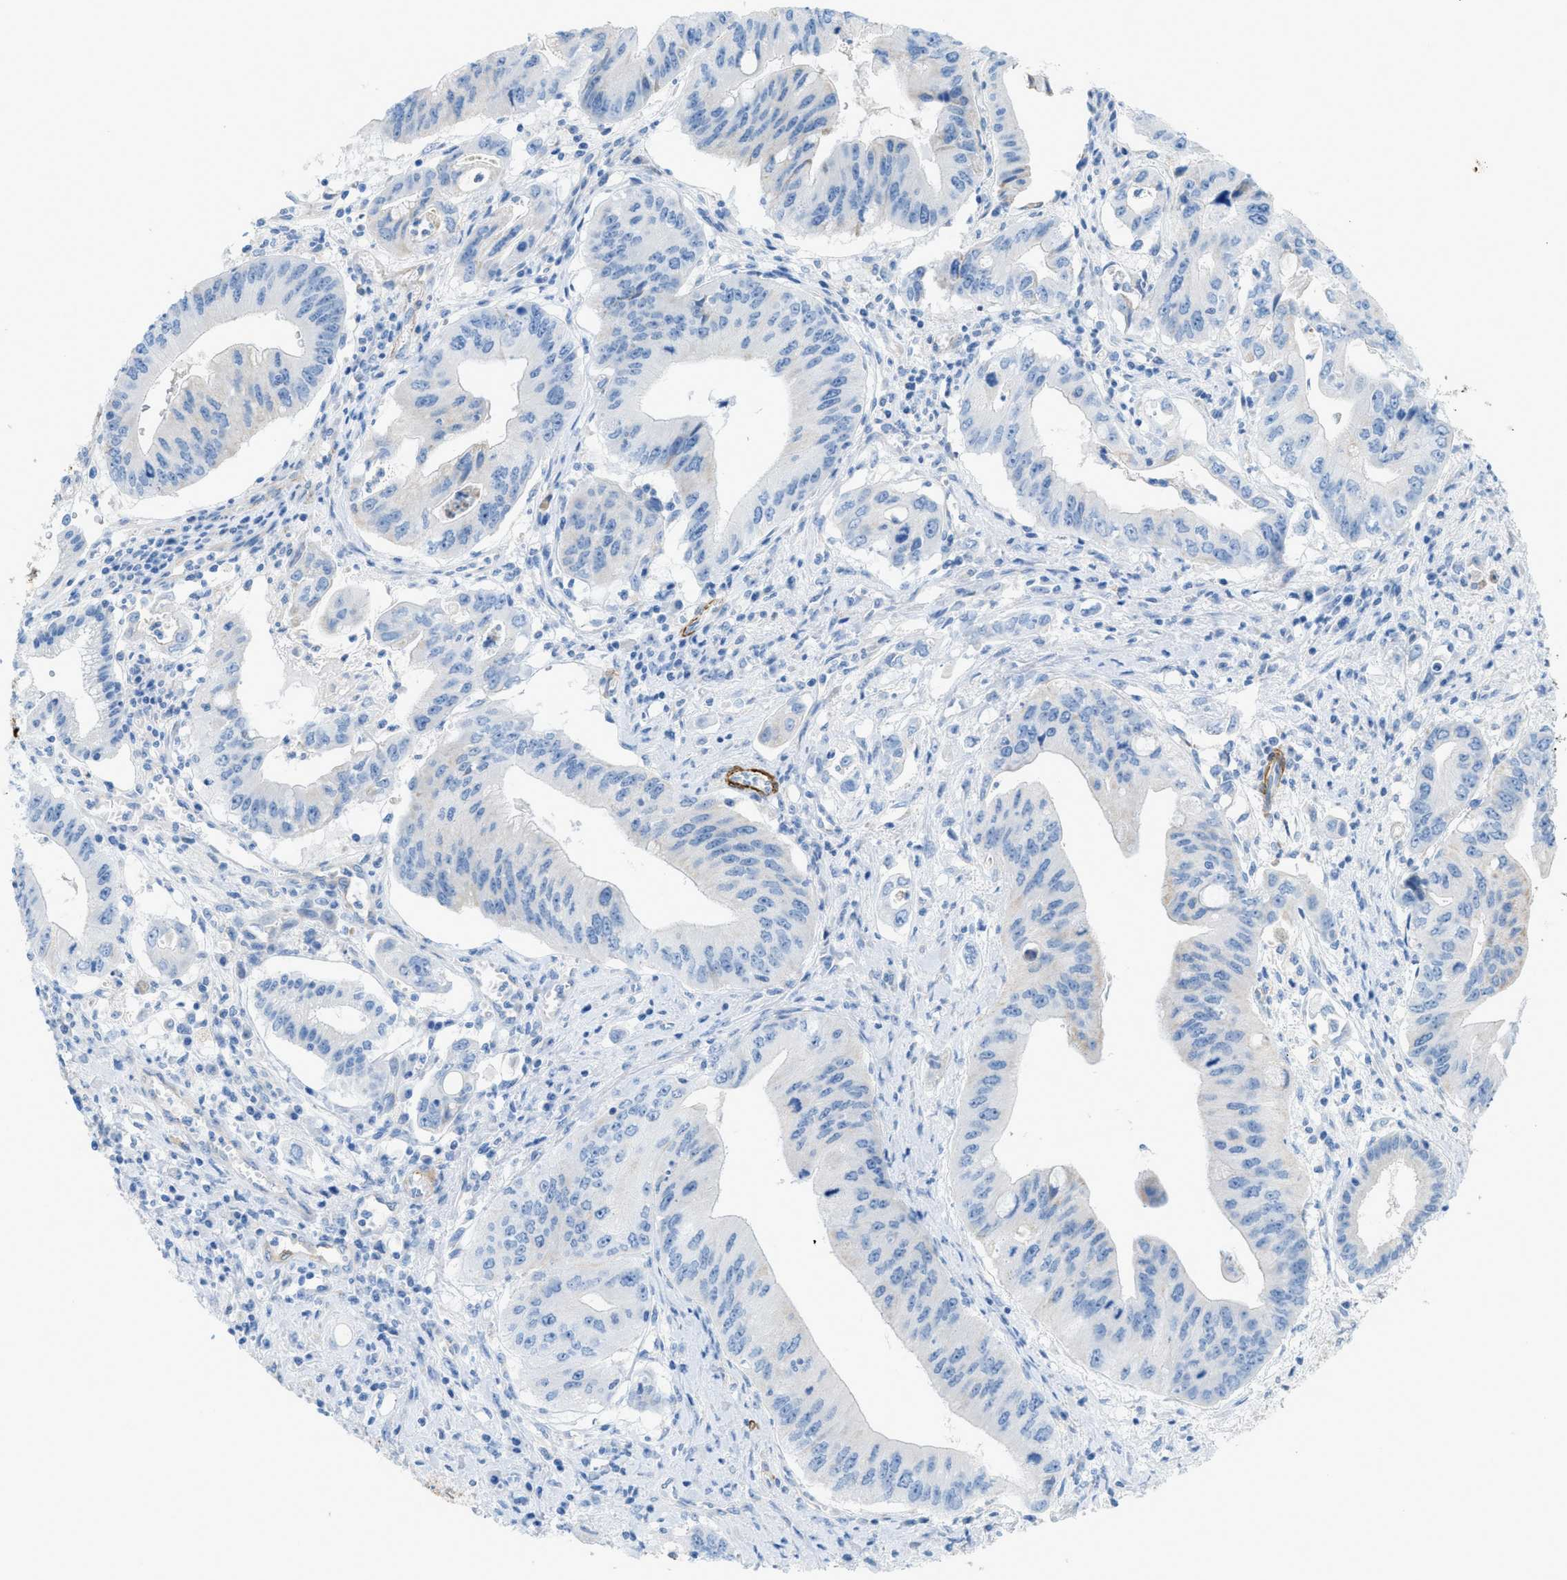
{"staining": {"intensity": "negative", "quantity": "none", "location": "none"}, "tissue": "pancreatic cancer", "cell_type": "Tumor cells", "image_type": "cancer", "snomed": [{"axis": "morphology", "description": "Adenocarcinoma, NOS"}, {"axis": "topography", "description": "Pancreas"}], "caption": "This is a micrograph of IHC staining of pancreatic cancer (adenocarcinoma), which shows no expression in tumor cells.", "gene": "MYH11", "patient": {"sex": "female", "age": 73}}